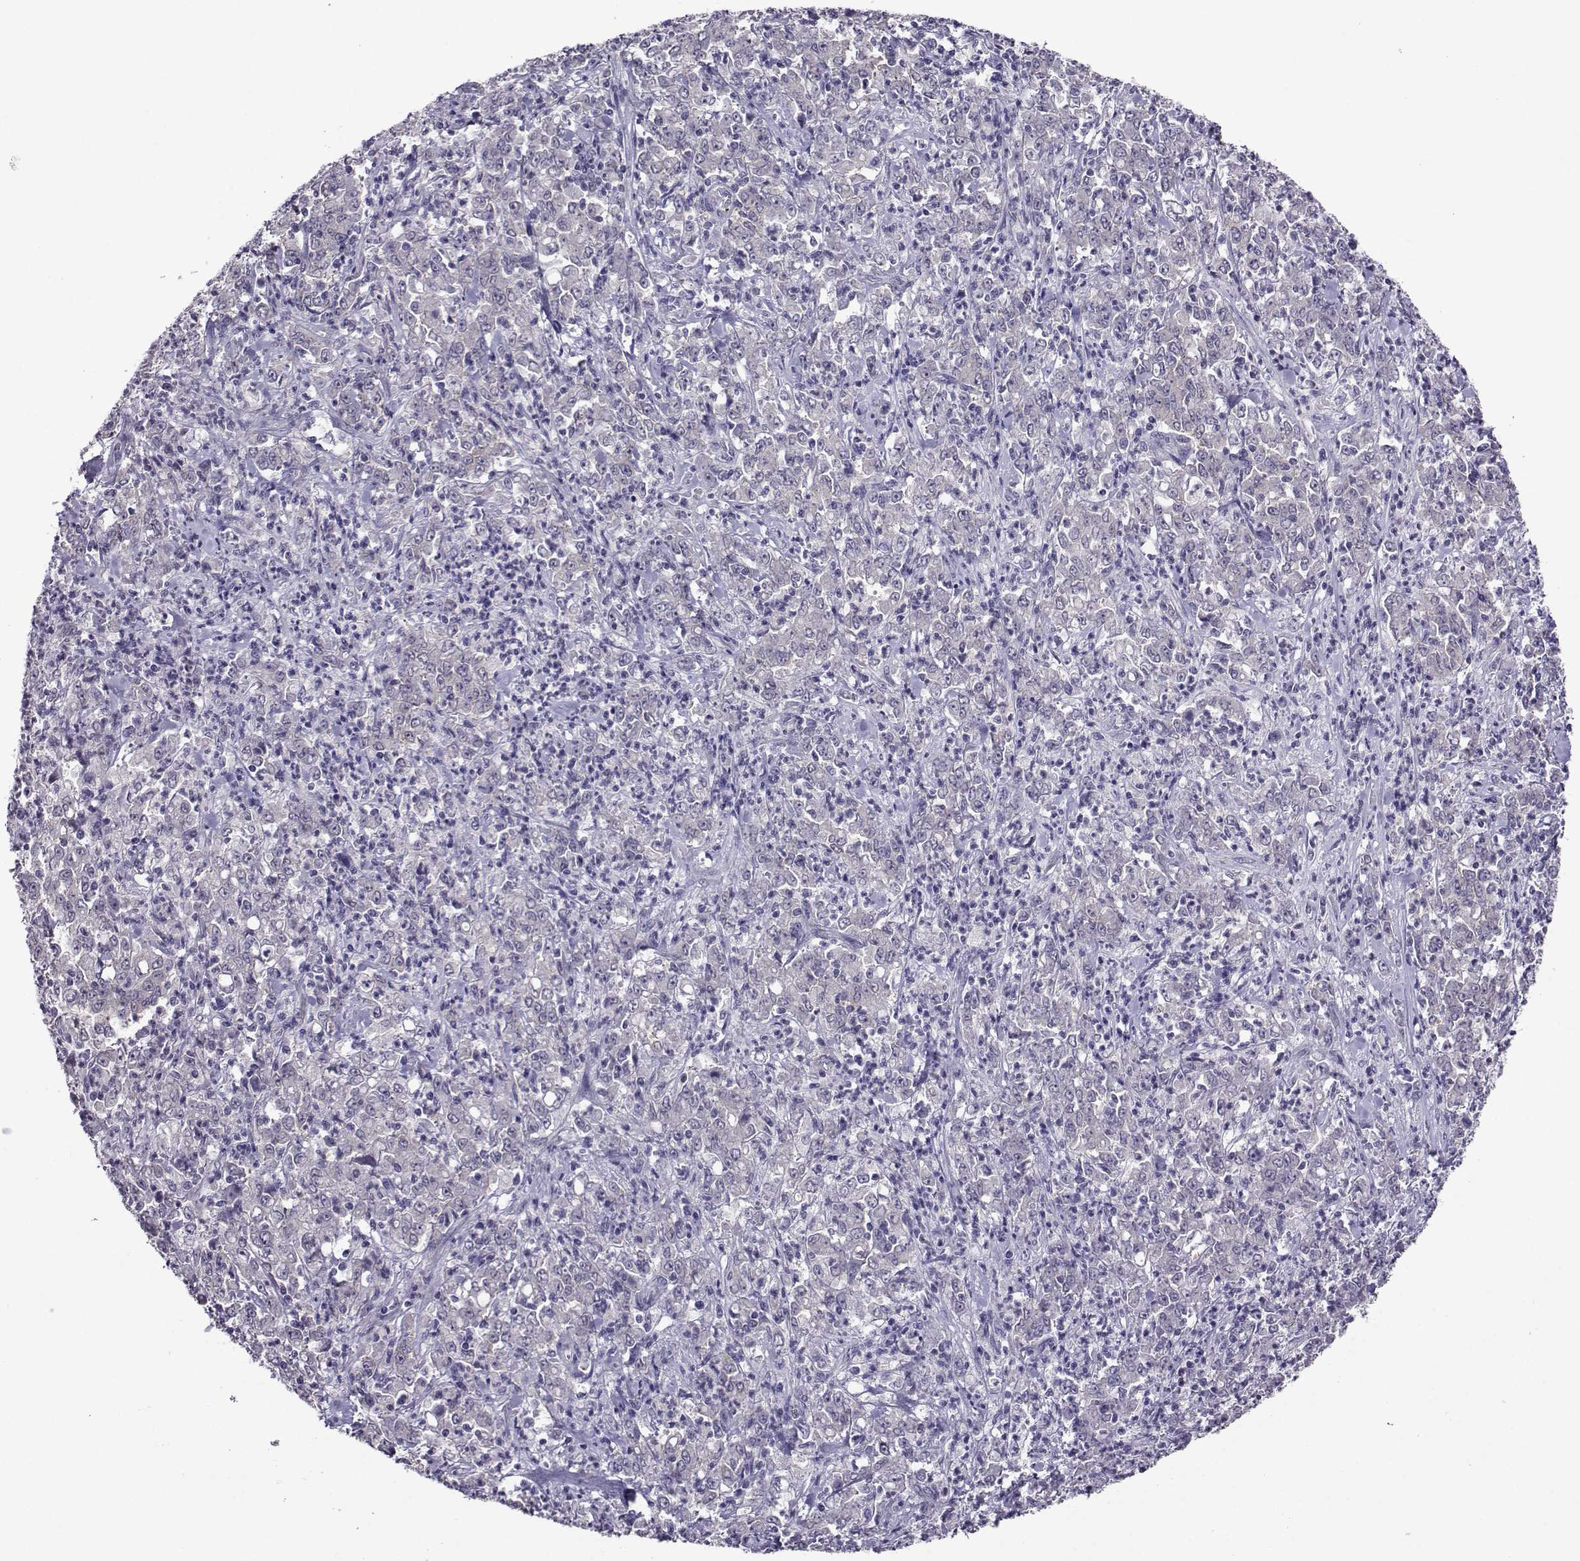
{"staining": {"intensity": "negative", "quantity": "none", "location": "none"}, "tissue": "stomach cancer", "cell_type": "Tumor cells", "image_type": "cancer", "snomed": [{"axis": "morphology", "description": "Adenocarcinoma, NOS"}, {"axis": "topography", "description": "Stomach, lower"}], "caption": "This is an immunohistochemistry histopathology image of human stomach cancer. There is no staining in tumor cells.", "gene": "DDX20", "patient": {"sex": "female", "age": 71}}